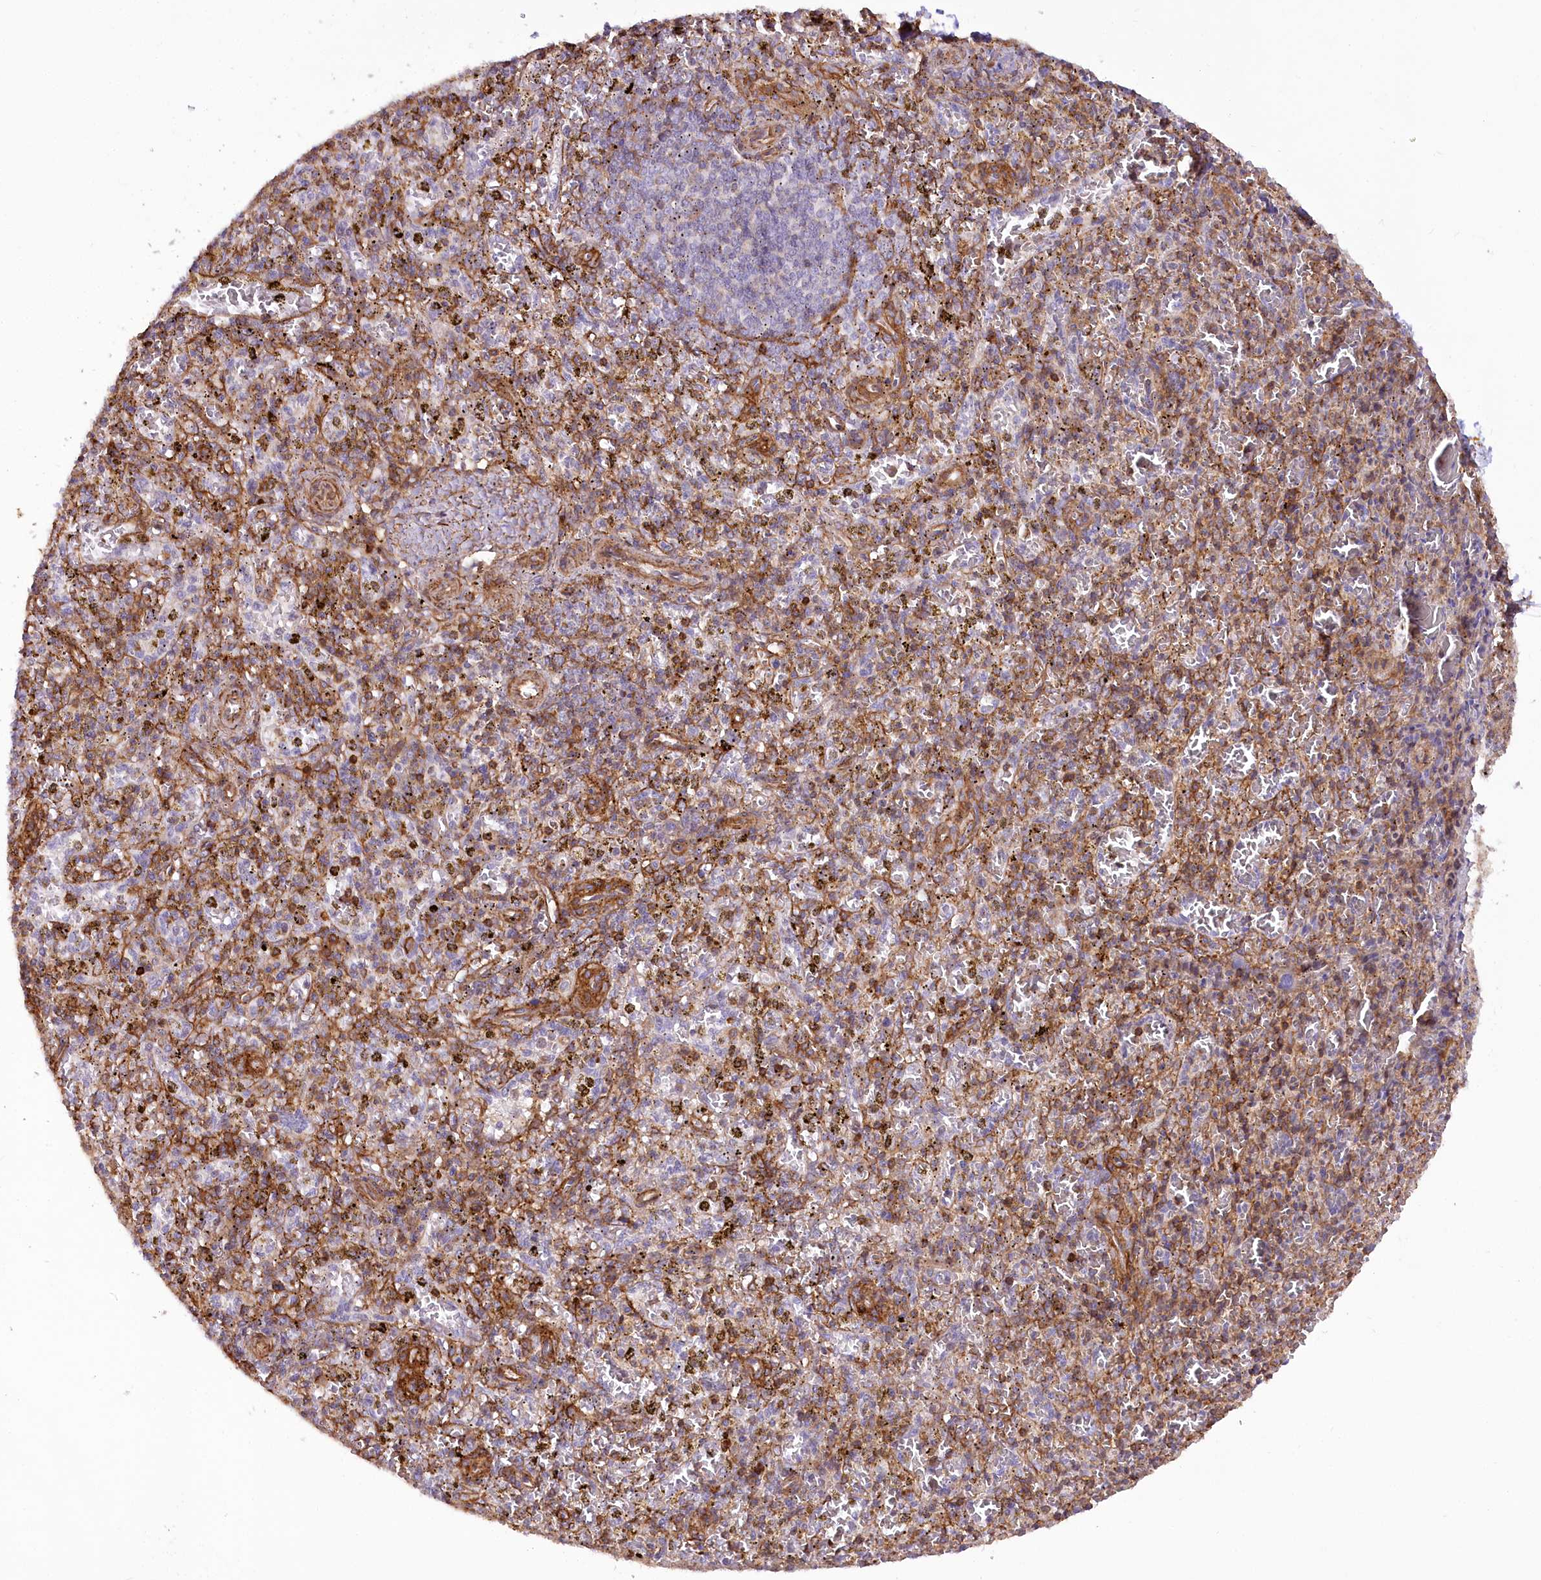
{"staining": {"intensity": "negative", "quantity": "none", "location": "none"}, "tissue": "spleen", "cell_type": "Cells in red pulp", "image_type": "normal", "snomed": [{"axis": "morphology", "description": "Normal tissue, NOS"}, {"axis": "topography", "description": "Spleen"}], "caption": "Immunohistochemistry of normal human spleen reveals no expression in cells in red pulp.", "gene": "SYNPO2", "patient": {"sex": "male", "age": 72}}